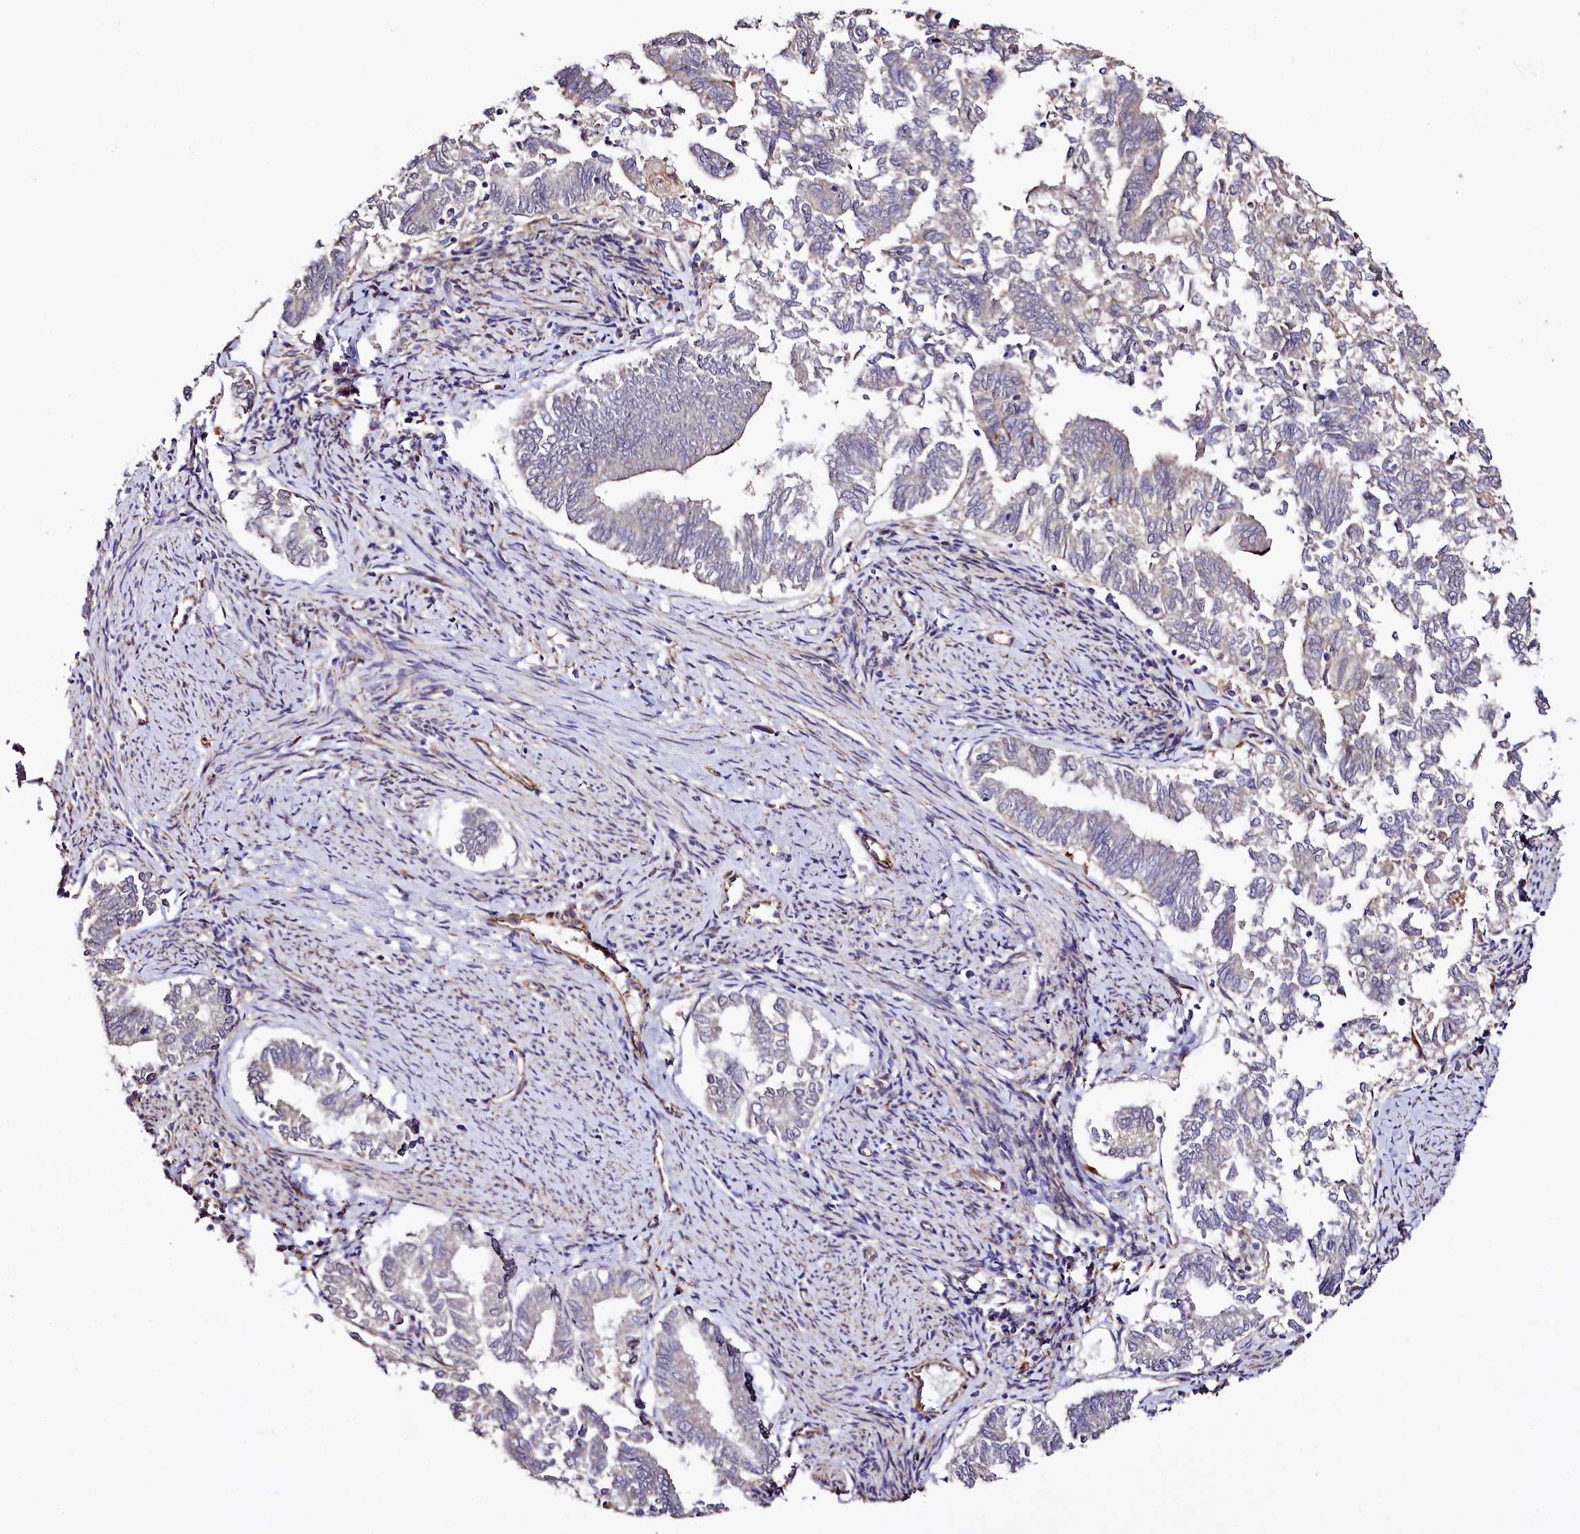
{"staining": {"intensity": "negative", "quantity": "none", "location": "none"}, "tissue": "endometrial cancer", "cell_type": "Tumor cells", "image_type": "cancer", "snomed": [{"axis": "morphology", "description": "Adenocarcinoma, NOS"}, {"axis": "topography", "description": "Endometrium"}], "caption": "IHC image of neoplastic tissue: human endometrial adenocarcinoma stained with DAB exhibits no significant protein positivity in tumor cells.", "gene": "TTC12", "patient": {"sex": "female", "age": 79}}